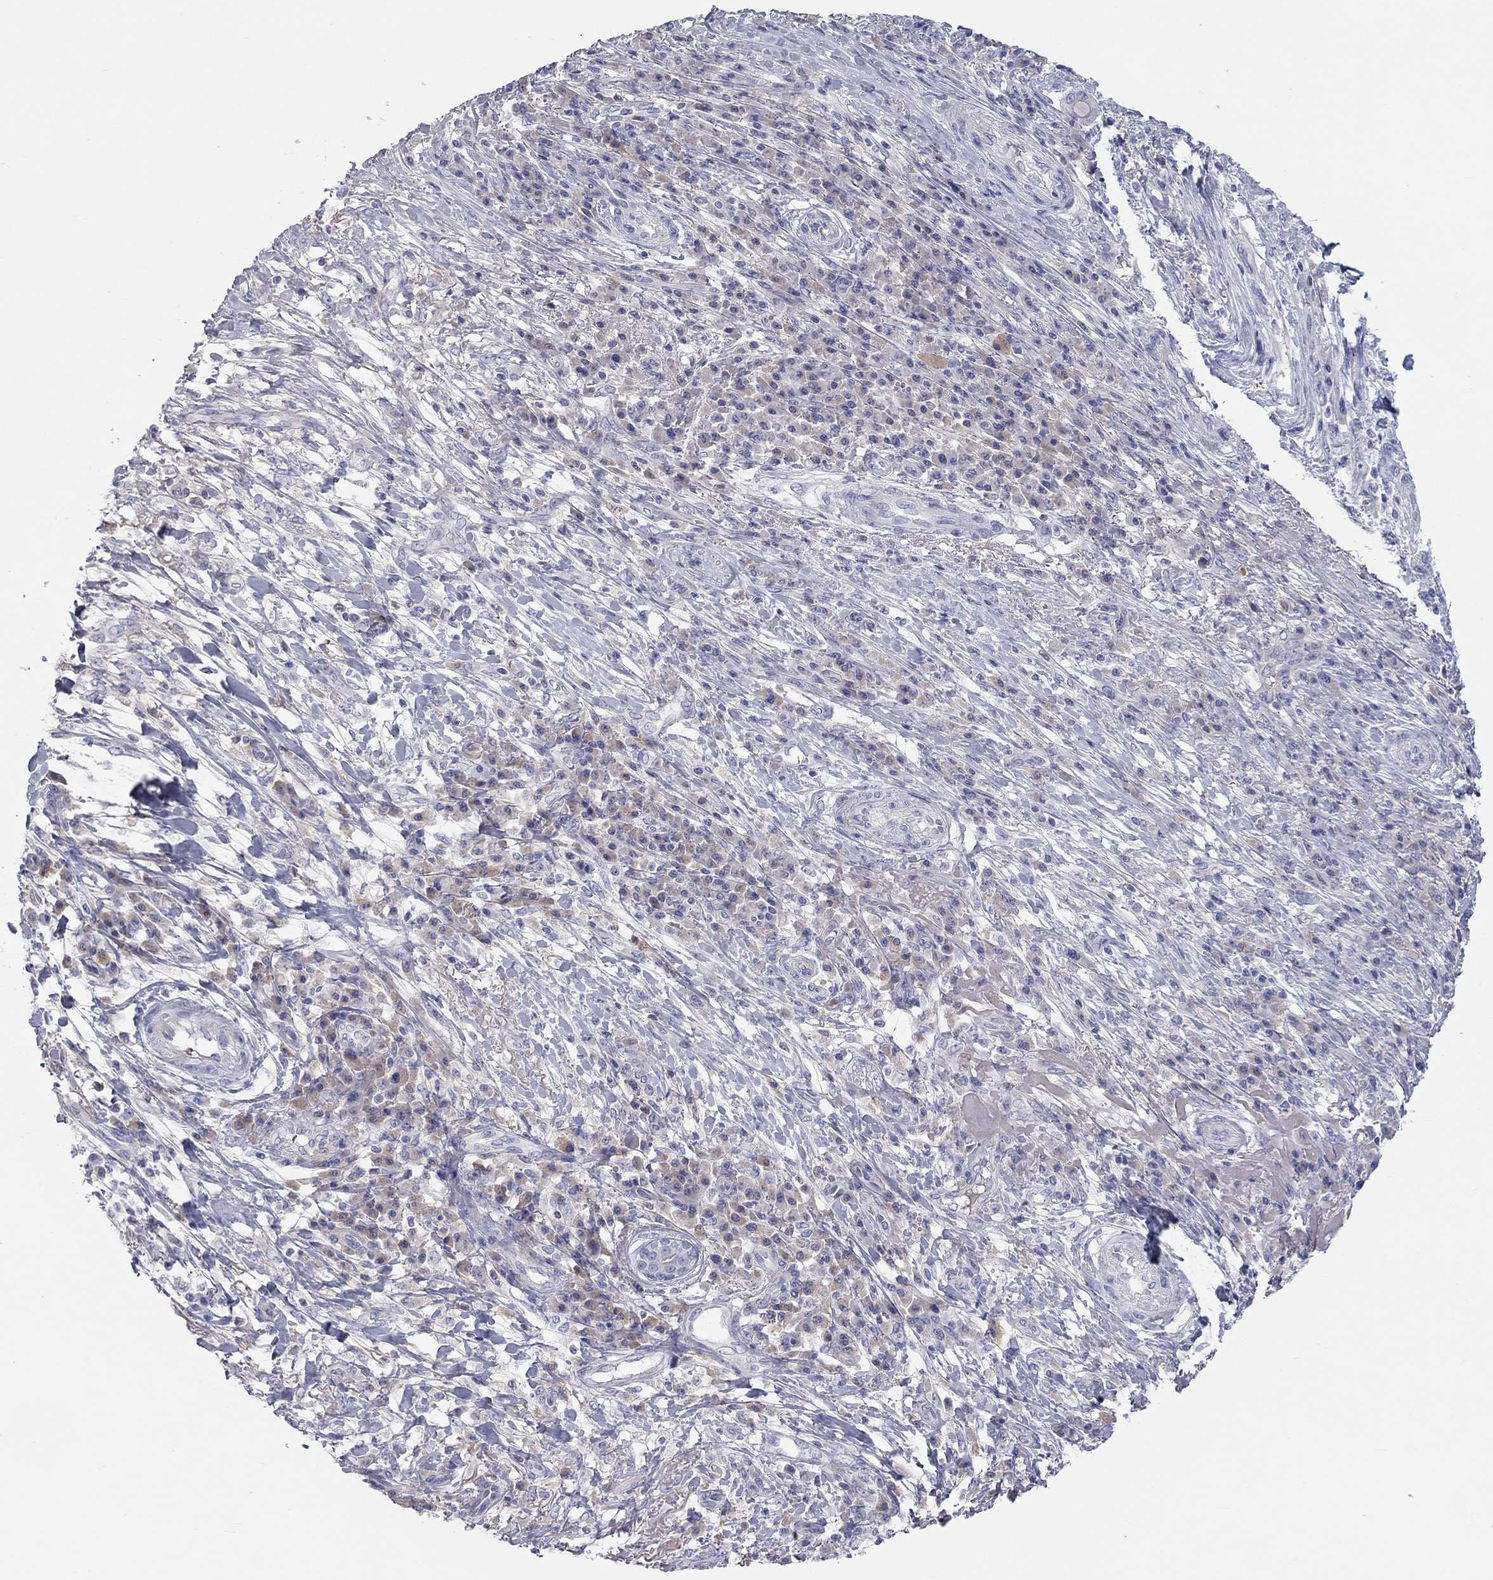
{"staining": {"intensity": "weak", "quantity": "<25%", "location": "cytoplasmic/membranous"}, "tissue": "skin cancer", "cell_type": "Tumor cells", "image_type": "cancer", "snomed": [{"axis": "morphology", "description": "Squamous cell carcinoma, NOS"}, {"axis": "topography", "description": "Skin"}], "caption": "IHC image of neoplastic tissue: squamous cell carcinoma (skin) stained with DAB displays no significant protein positivity in tumor cells. (DAB immunohistochemistry with hematoxylin counter stain).", "gene": "ST7L", "patient": {"sex": "male", "age": 92}}